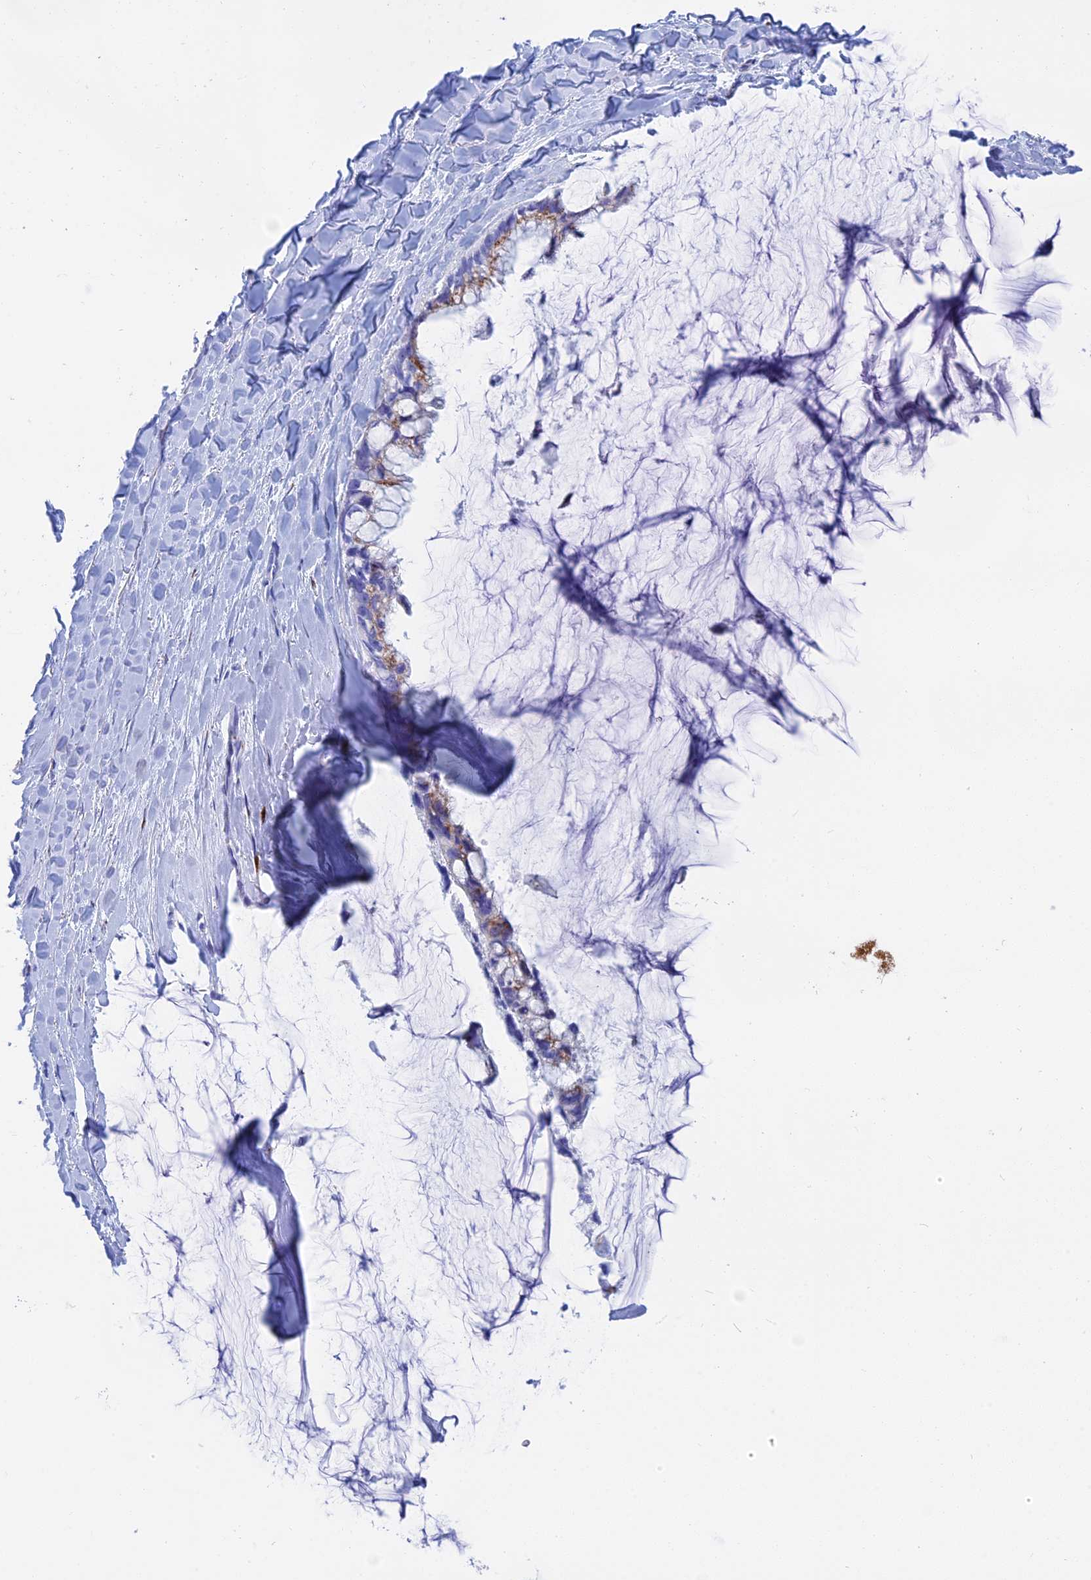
{"staining": {"intensity": "moderate", "quantity": "<25%", "location": "cytoplasmic/membranous"}, "tissue": "ovarian cancer", "cell_type": "Tumor cells", "image_type": "cancer", "snomed": [{"axis": "morphology", "description": "Cystadenocarcinoma, mucinous, NOS"}, {"axis": "topography", "description": "Ovary"}], "caption": "Ovarian cancer tissue exhibits moderate cytoplasmic/membranous positivity in approximately <25% of tumor cells, visualized by immunohistochemistry. (Stains: DAB in brown, nuclei in blue, Microscopy: brightfield microscopy at high magnification).", "gene": "ERICH4", "patient": {"sex": "female", "age": 39}}